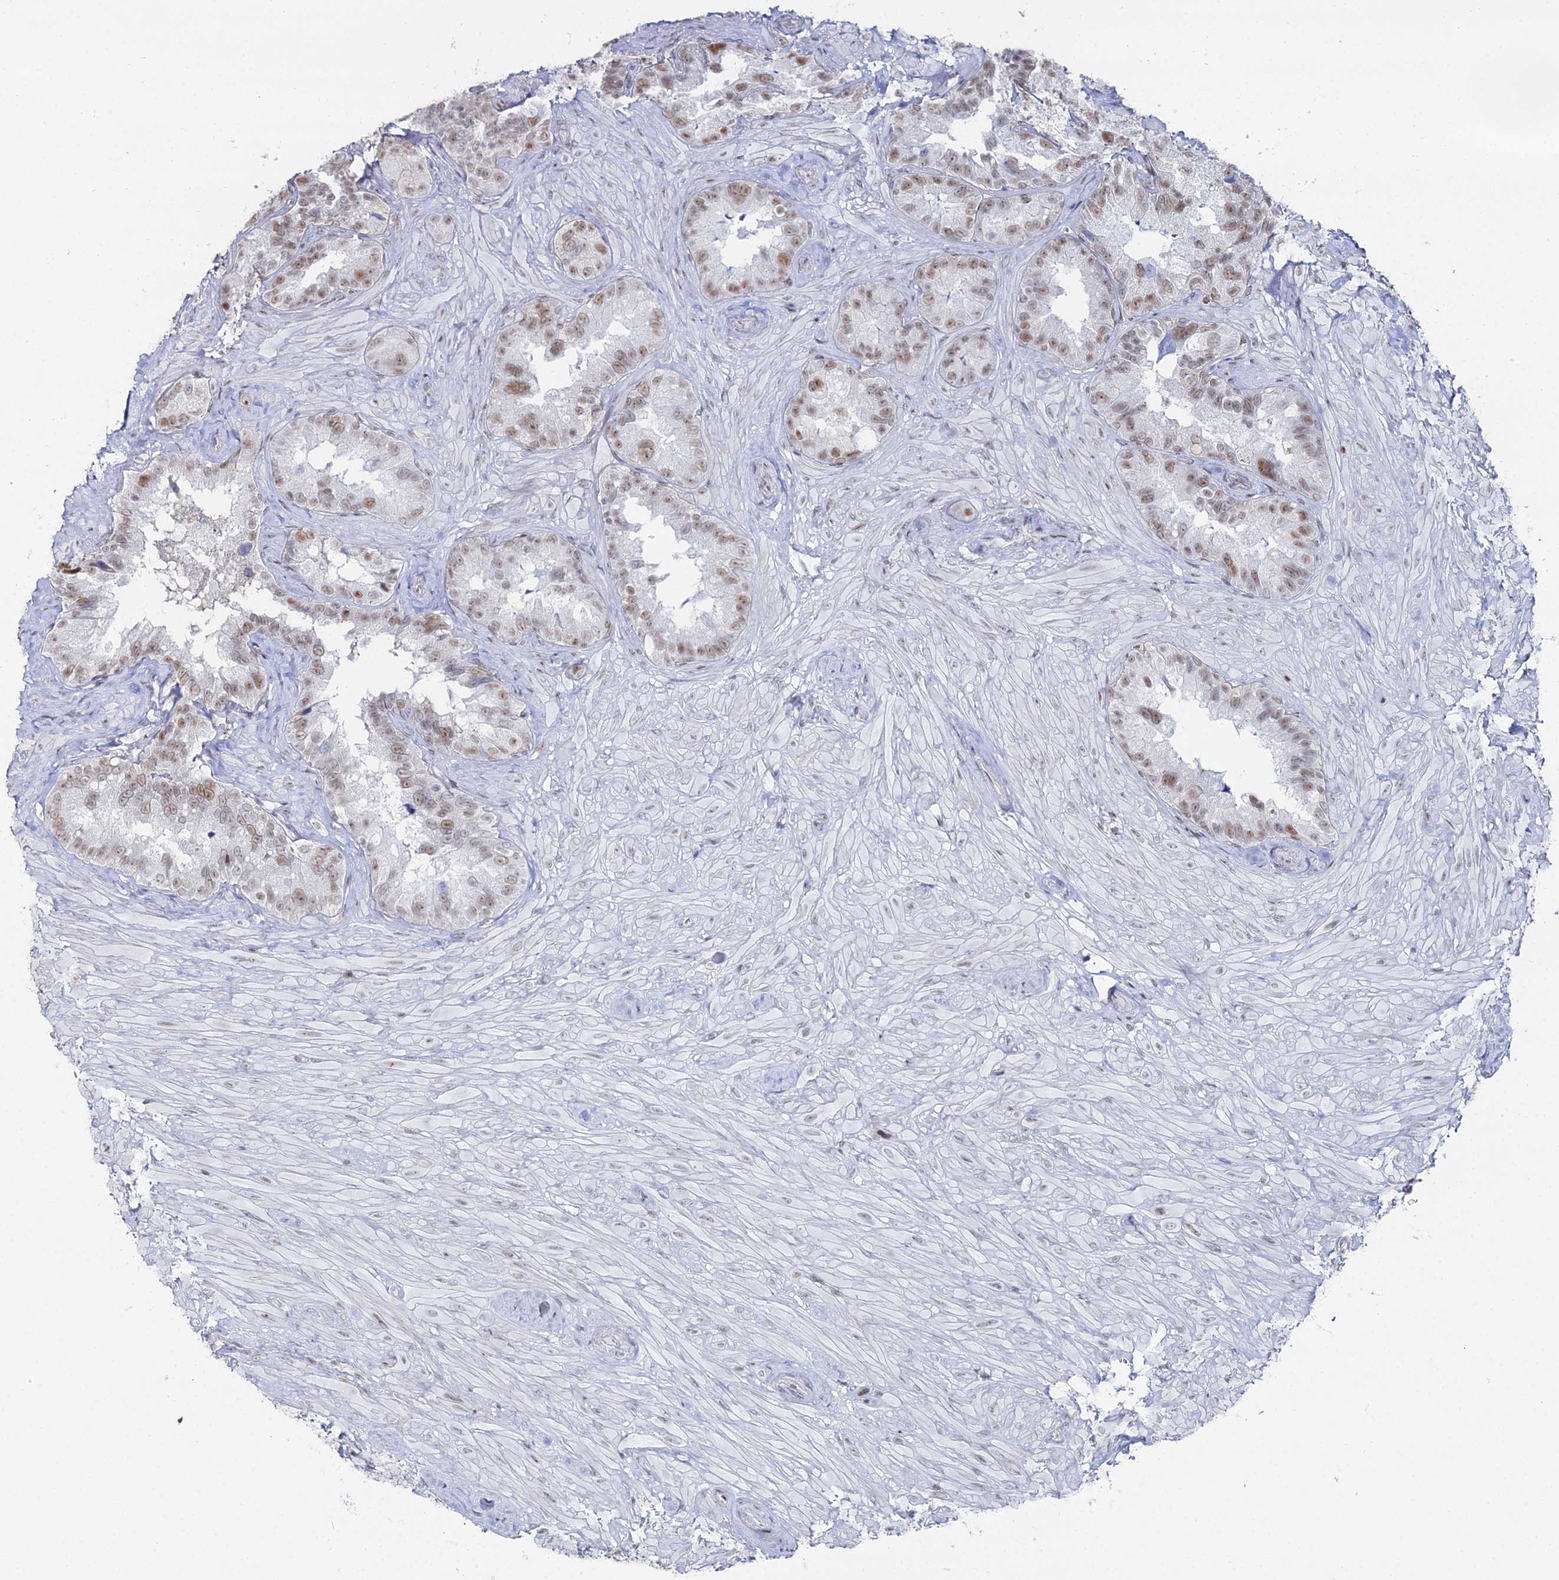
{"staining": {"intensity": "moderate", "quantity": ">75%", "location": "nuclear"}, "tissue": "seminal vesicle", "cell_type": "Glandular cells", "image_type": "normal", "snomed": [{"axis": "morphology", "description": "Normal tissue, NOS"}, {"axis": "topography", "description": "Seminal veicle"}, {"axis": "topography", "description": "Peripheral nerve tissue"}], "caption": "Glandular cells show medium levels of moderate nuclear positivity in approximately >75% of cells in unremarkable seminal vesicle. The staining was performed using DAB (3,3'-diaminobenzidine), with brown indicating positive protein expression. Nuclei are stained blue with hematoxylin.", "gene": "GSC2", "patient": {"sex": "male", "age": 67}}